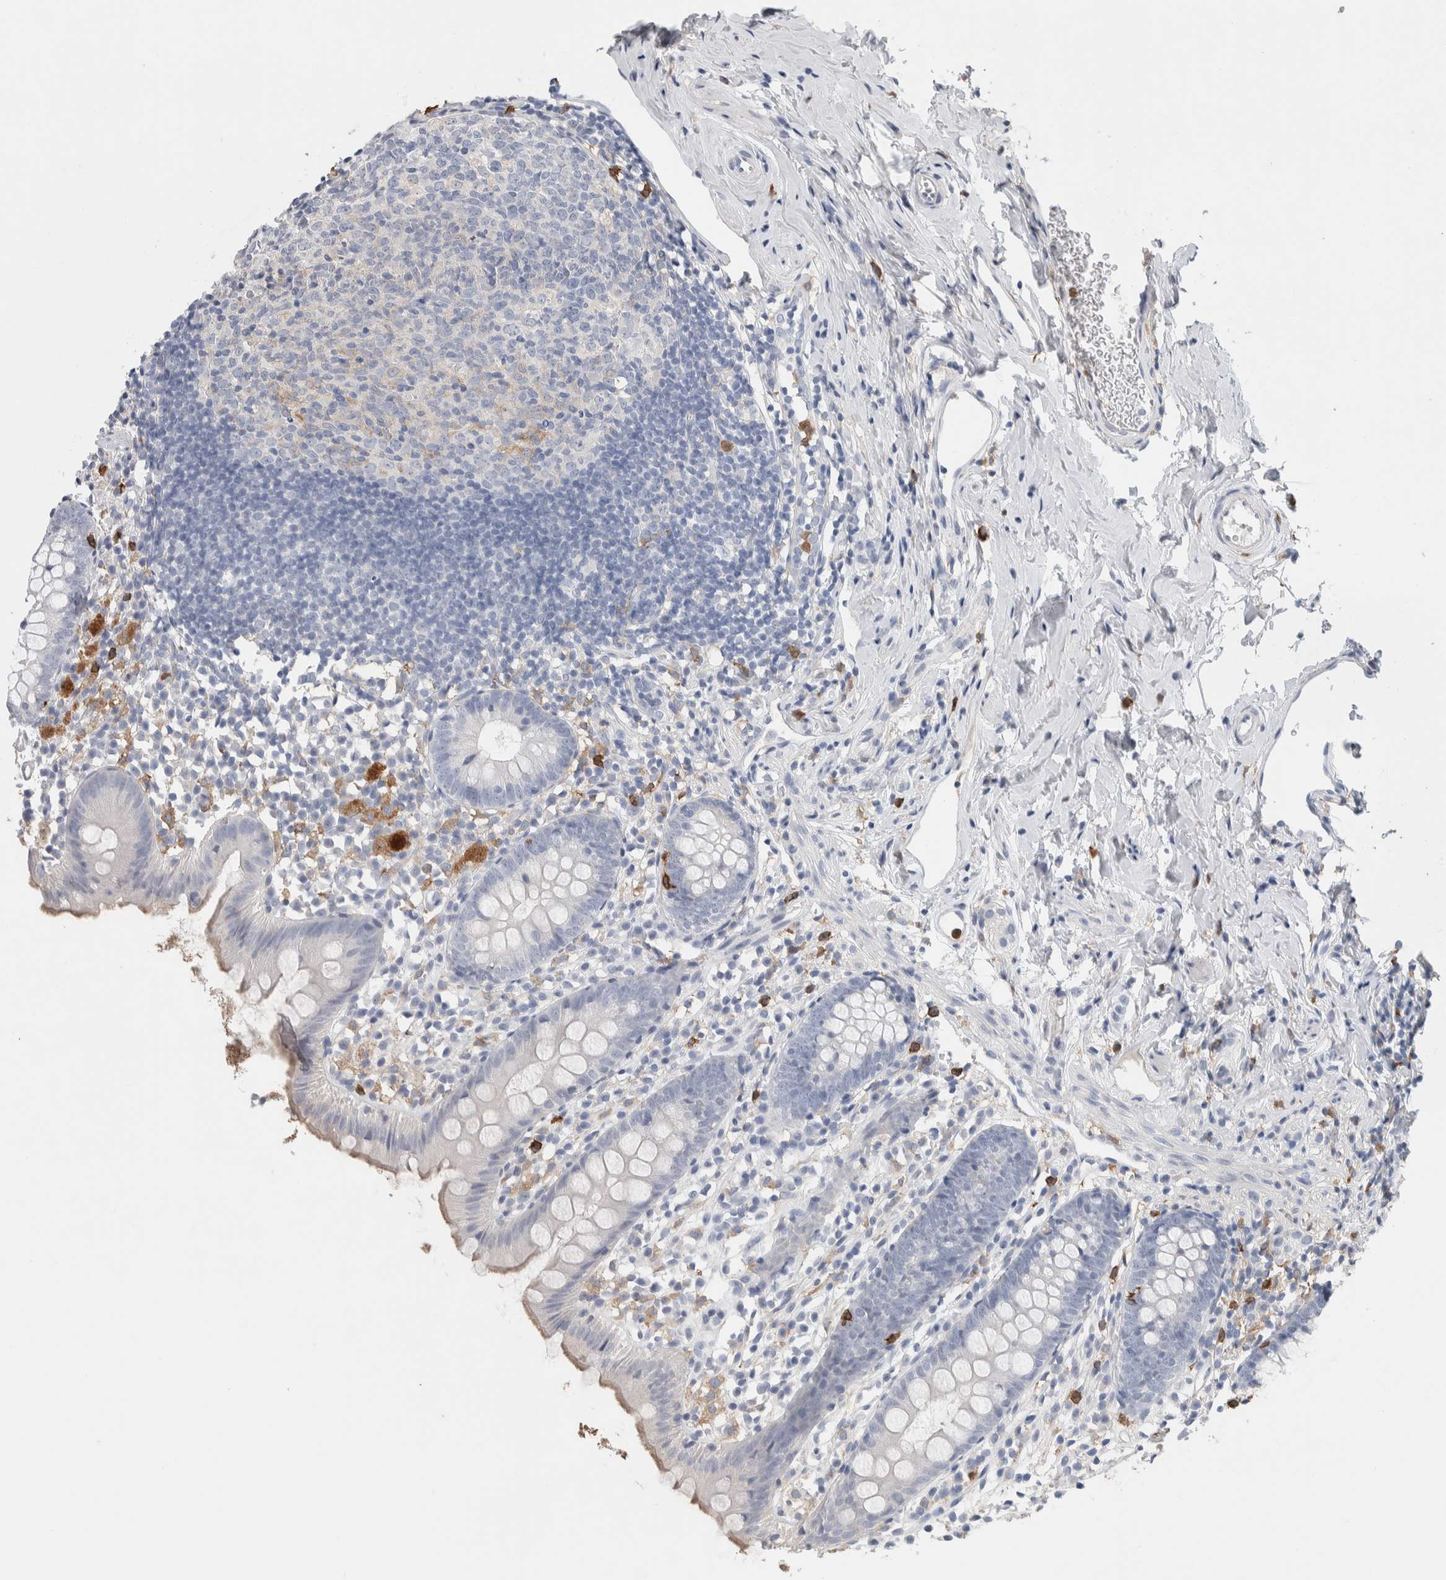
{"staining": {"intensity": "negative", "quantity": "none", "location": "none"}, "tissue": "appendix", "cell_type": "Glandular cells", "image_type": "normal", "snomed": [{"axis": "morphology", "description": "Normal tissue, NOS"}, {"axis": "topography", "description": "Appendix"}], "caption": "Glandular cells are negative for protein expression in unremarkable human appendix. Brightfield microscopy of immunohistochemistry stained with DAB (brown) and hematoxylin (blue), captured at high magnification.", "gene": "NCF2", "patient": {"sex": "female", "age": 20}}